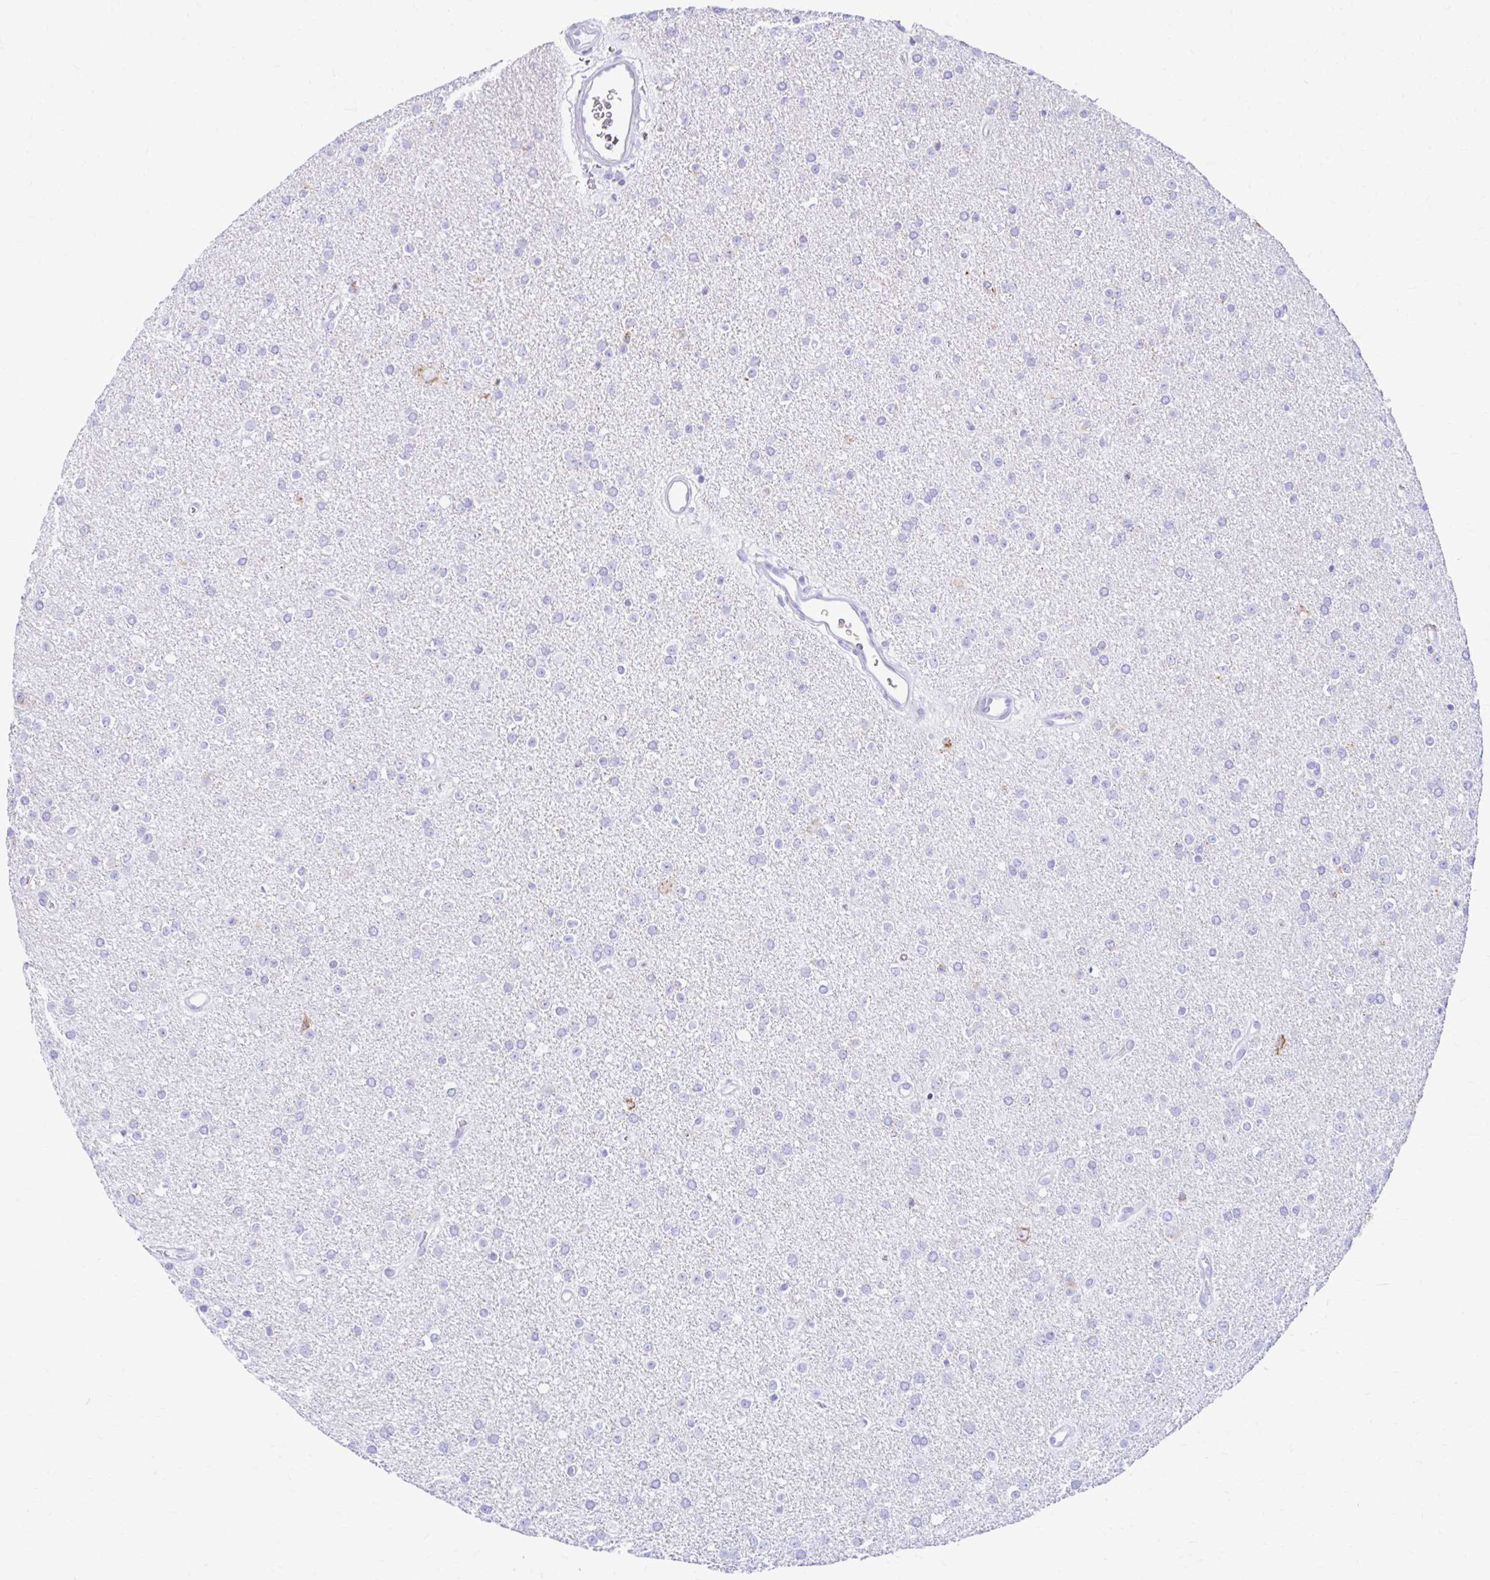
{"staining": {"intensity": "negative", "quantity": "none", "location": "none"}, "tissue": "glioma", "cell_type": "Tumor cells", "image_type": "cancer", "snomed": [{"axis": "morphology", "description": "Glioma, malignant, Low grade"}, {"axis": "topography", "description": "Brain"}], "caption": "Tumor cells show no significant protein staining in glioma.", "gene": "NSG2", "patient": {"sex": "female", "age": 34}}